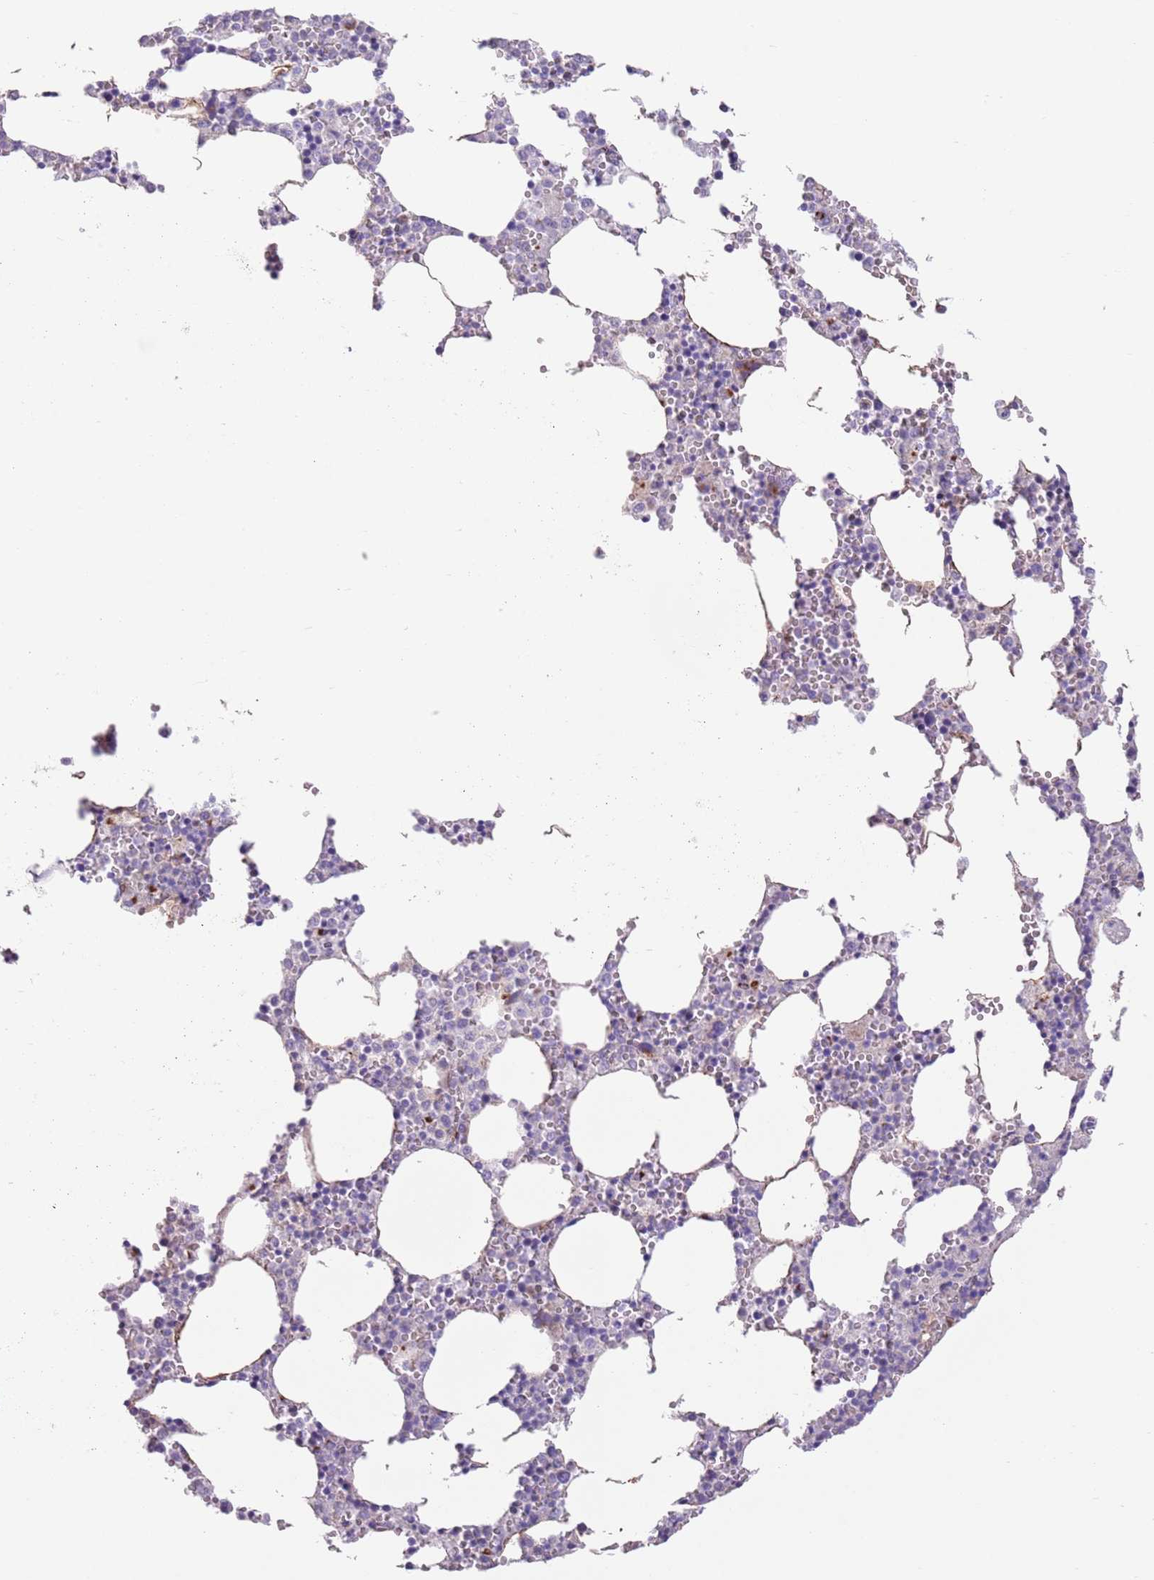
{"staining": {"intensity": "negative", "quantity": "none", "location": "none"}, "tissue": "bone marrow", "cell_type": "Hematopoietic cells", "image_type": "normal", "snomed": [{"axis": "morphology", "description": "Normal tissue, NOS"}, {"axis": "topography", "description": "Bone marrow"}], "caption": "Micrograph shows no protein expression in hematopoietic cells of normal bone marrow.", "gene": "C20orf96", "patient": {"sex": "female", "age": 64}}